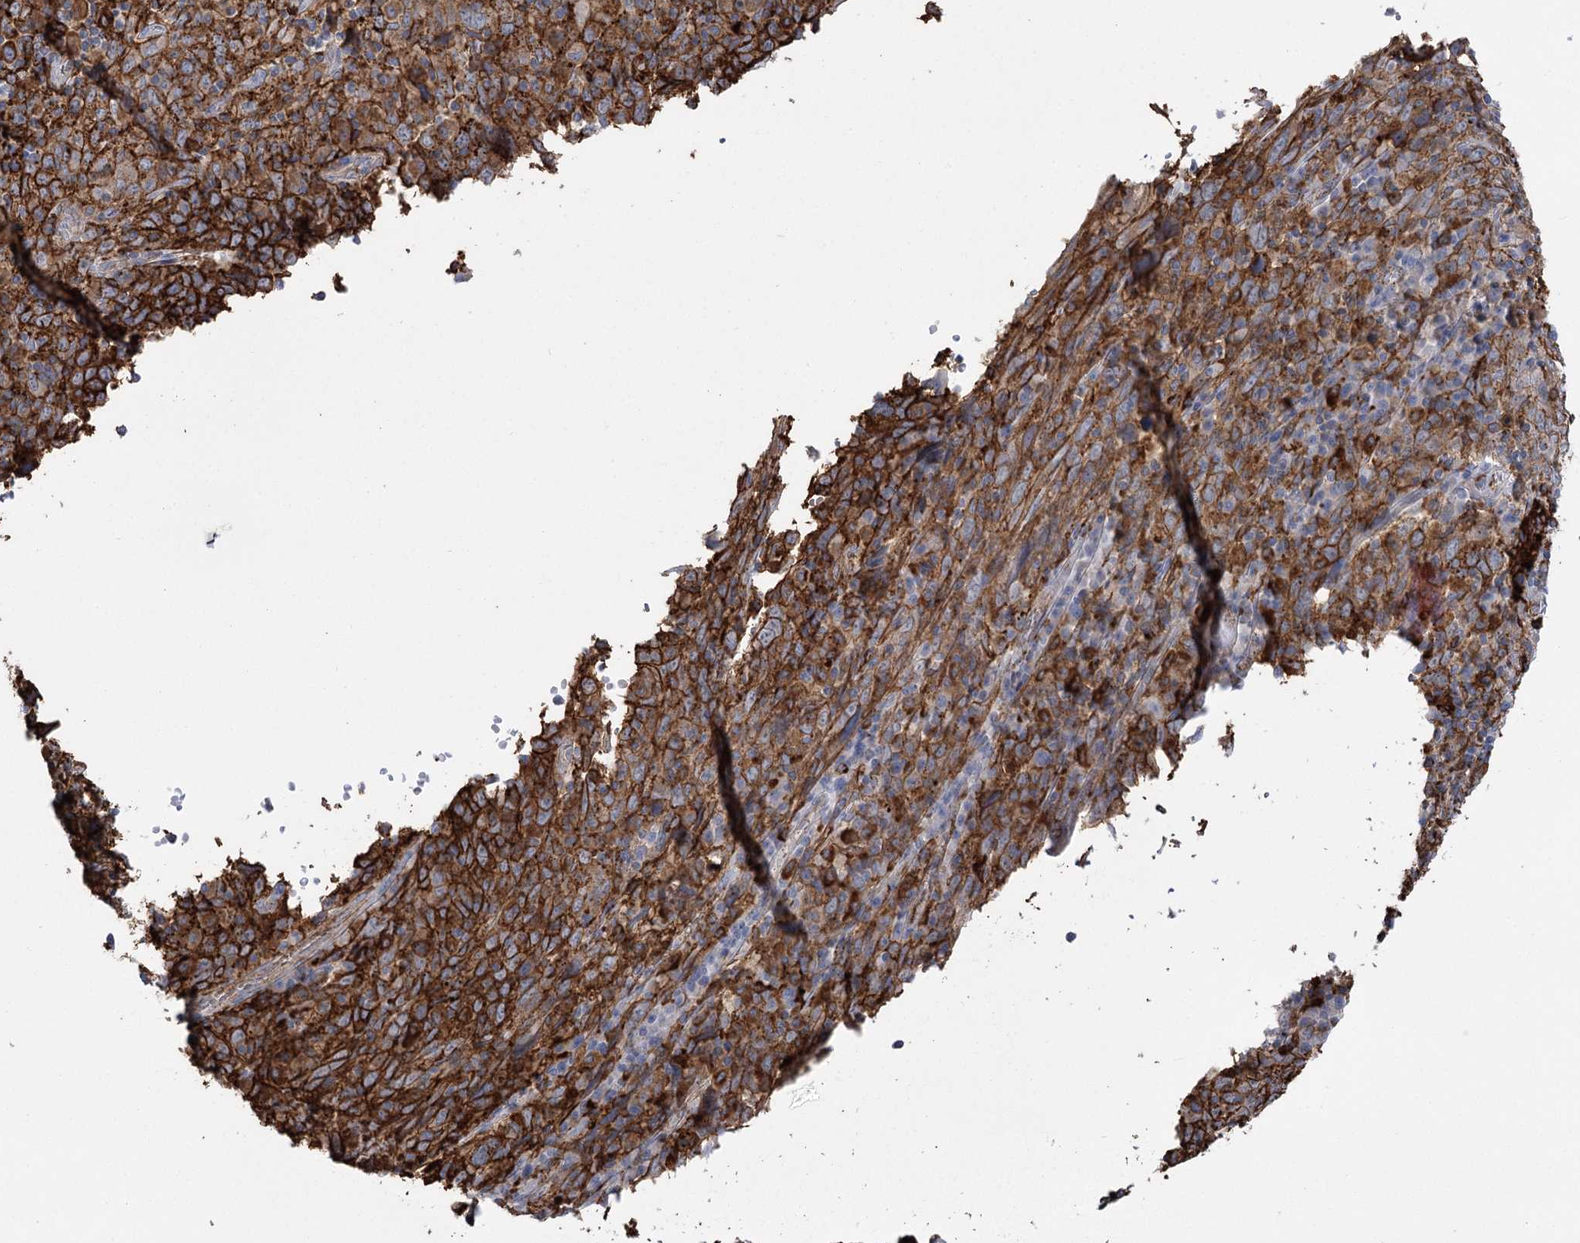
{"staining": {"intensity": "strong", "quantity": ">75%", "location": "cytoplasmic/membranous"}, "tissue": "cervical cancer", "cell_type": "Tumor cells", "image_type": "cancer", "snomed": [{"axis": "morphology", "description": "Squamous cell carcinoma, NOS"}, {"axis": "topography", "description": "Cervix"}], "caption": "Protein staining exhibits strong cytoplasmic/membranous expression in approximately >75% of tumor cells in cervical cancer (squamous cell carcinoma). (Brightfield microscopy of DAB IHC at high magnification).", "gene": "PIWIL4", "patient": {"sex": "female", "age": 46}}